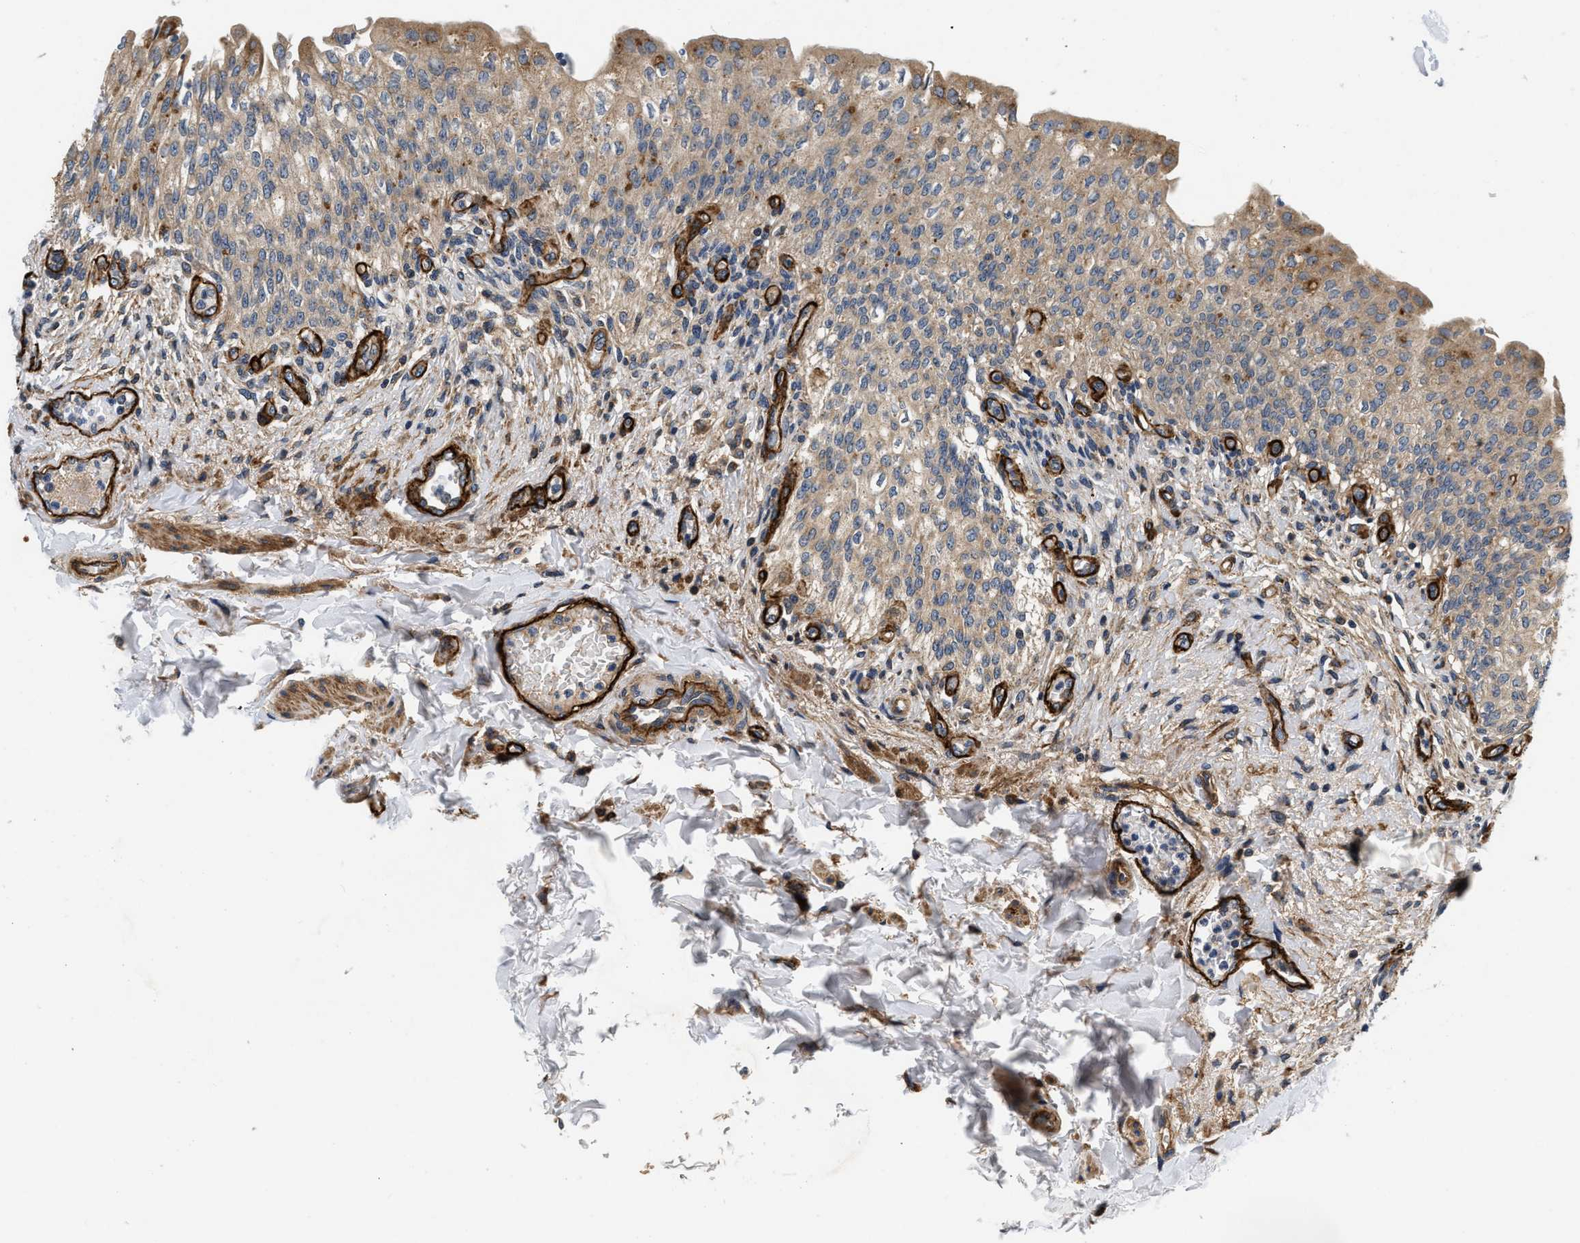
{"staining": {"intensity": "moderate", "quantity": ">75%", "location": "cytoplasmic/membranous"}, "tissue": "urinary bladder", "cell_type": "Urothelial cells", "image_type": "normal", "snomed": [{"axis": "morphology", "description": "Normal tissue, NOS"}, {"axis": "topography", "description": "Urinary bladder"}], "caption": "A photomicrograph showing moderate cytoplasmic/membranous positivity in approximately >75% of urothelial cells in benign urinary bladder, as visualized by brown immunohistochemical staining.", "gene": "NME6", "patient": {"sex": "female", "age": 60}}